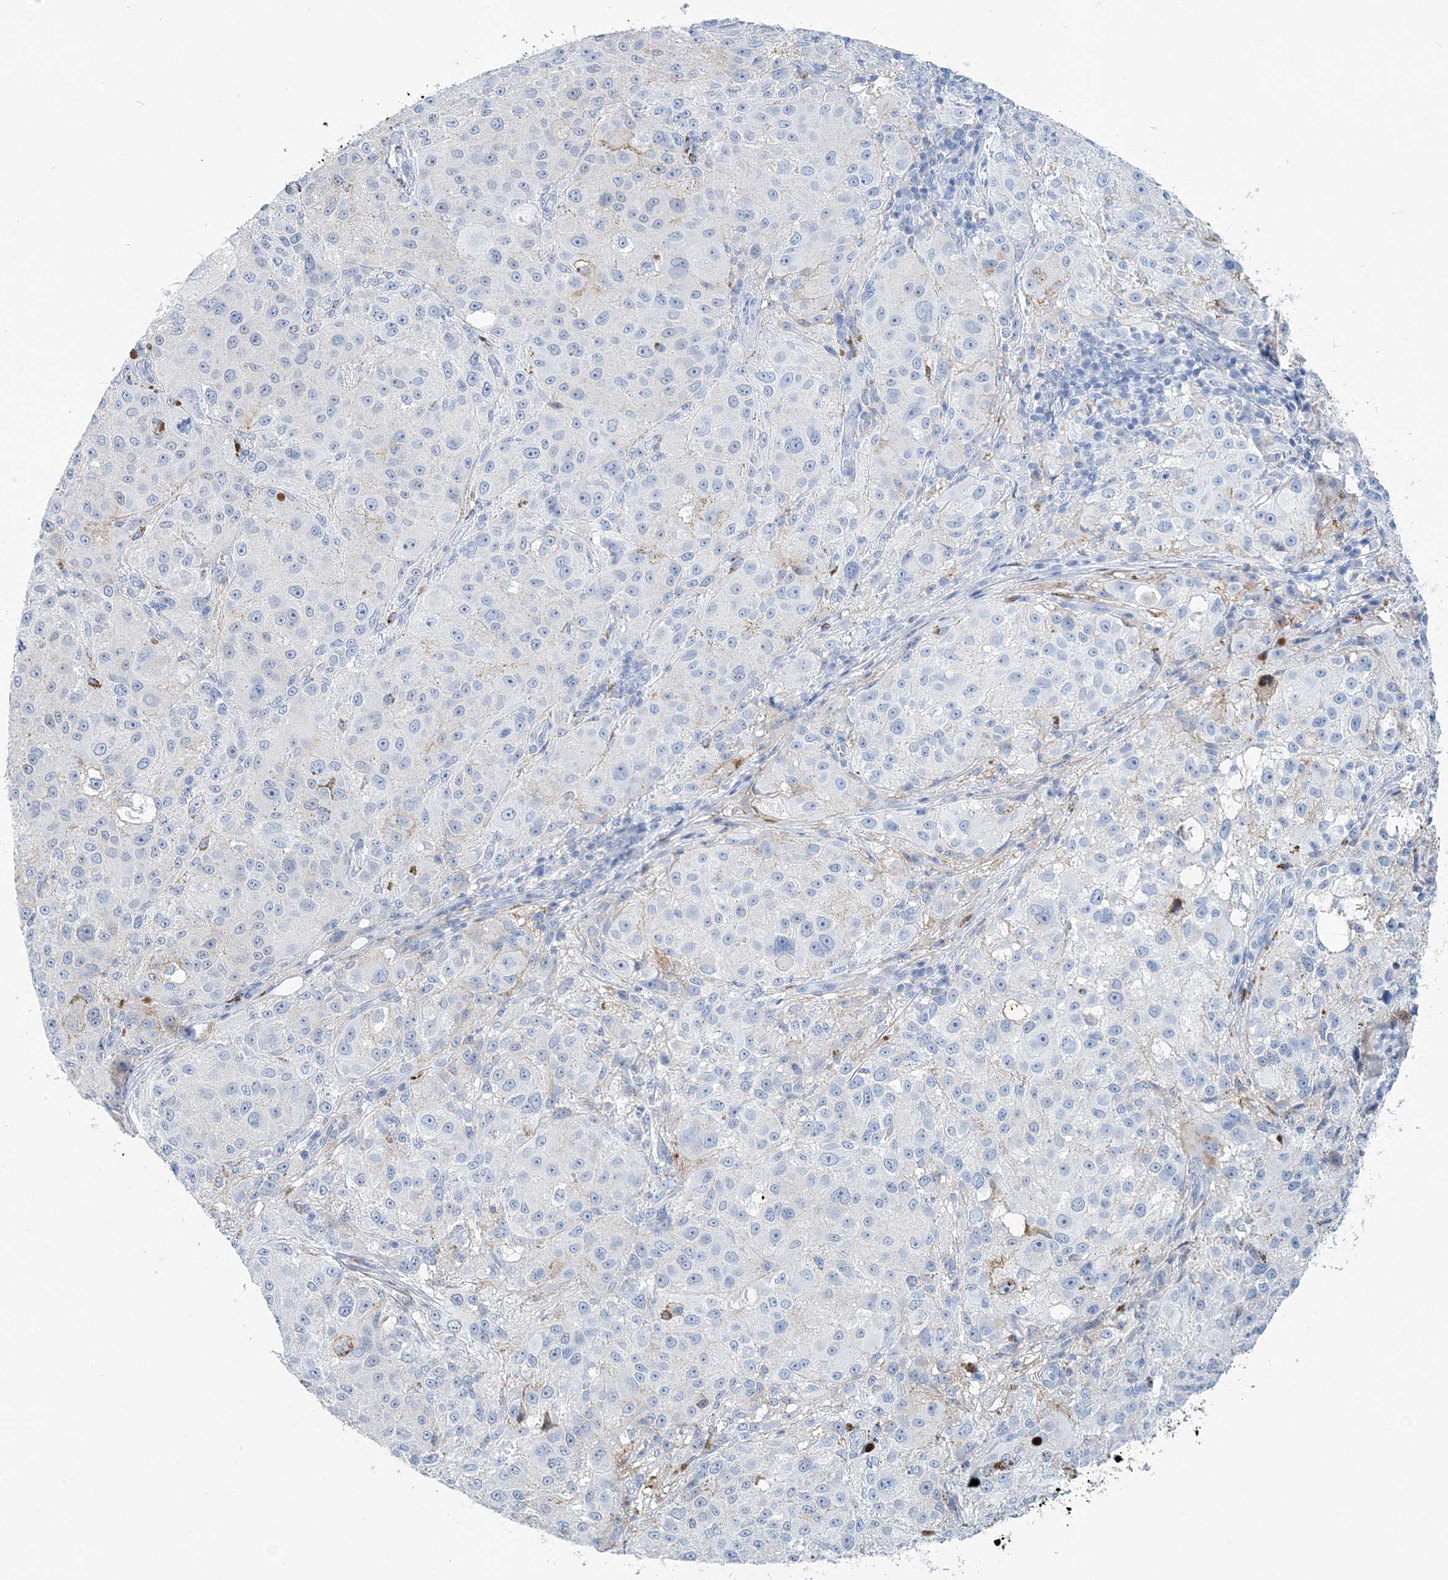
{"staining": {"intensity": "negative", "quantity": "none", "location": "none"}, "tissue": "melanoma", "cell_type": "Tumor cells", "image_type": "cancer", "snomed": [{"axis": "morphology", "description": "Necrosis, NOS"}, {"axis": "morphology", "description": "Malignant melanoma, NOS"}, {"axis": "topography", "description": "Skin"}], "caption": "Melanoma stained for a protein using immunohistochemistry demonstrates no positivity tumor cells.", "gene": "NKX6-1", "patient": {"sex": "female", "age": 87}}